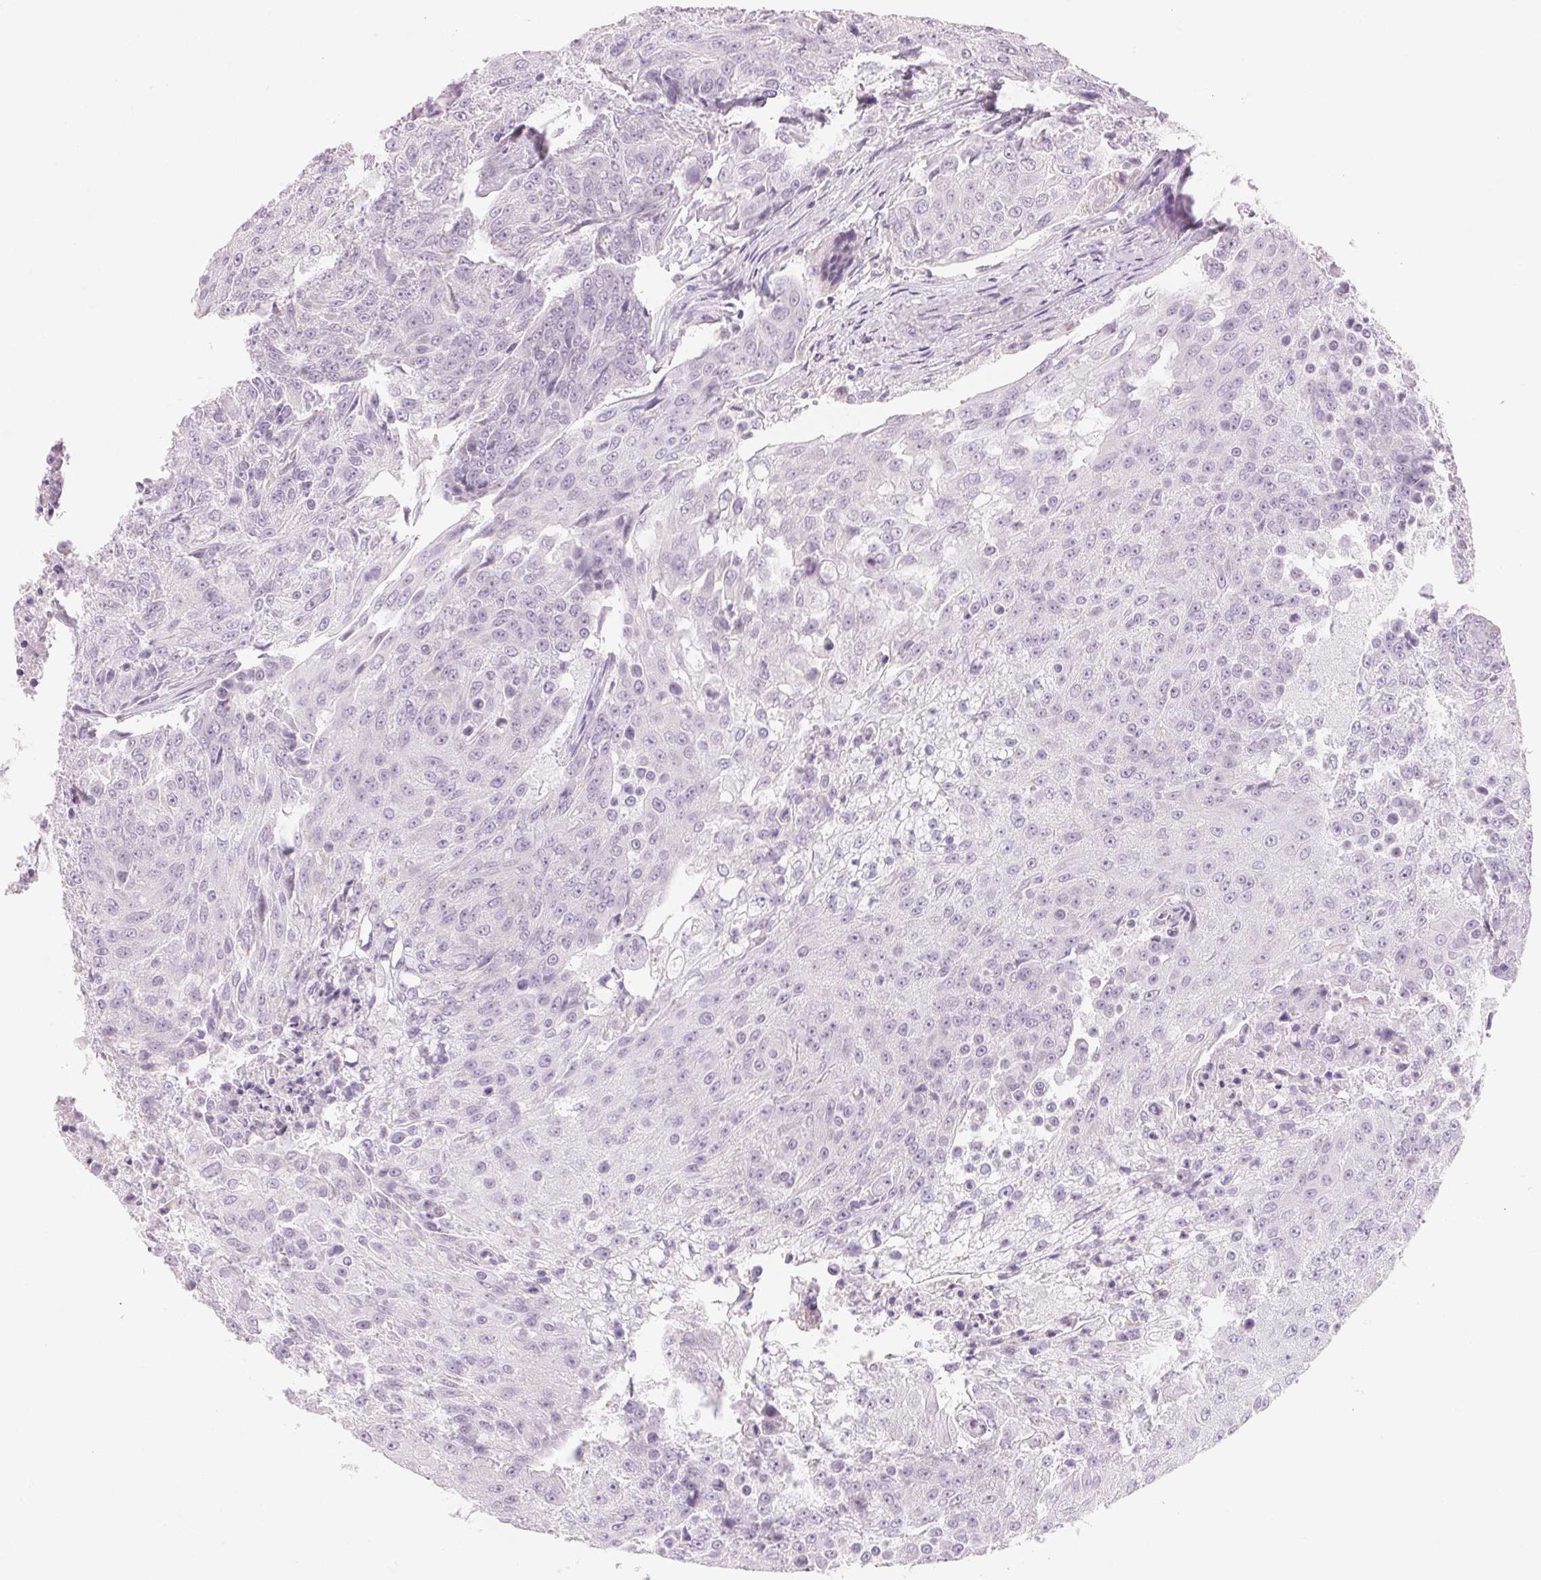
{"staining": {"intensity": "negative", "quantity": "none", "location": "none"}, "tissue": "urothelial cancer", "cell_type": "Tumor cells", "image_type": "cancer", "snomed": [{"axis": "morphology", "description": "Urothelial carcinoma, High grade"}, {"axis": "topography", "description": "Urinary bladder"}], "caption": "Protein analysis of urothelial carcinoma (high-grade) demonstrates no significant staining in tumor cells.", "gene": "HOXB13", "patient": {"sex": "female", "age": 63}}